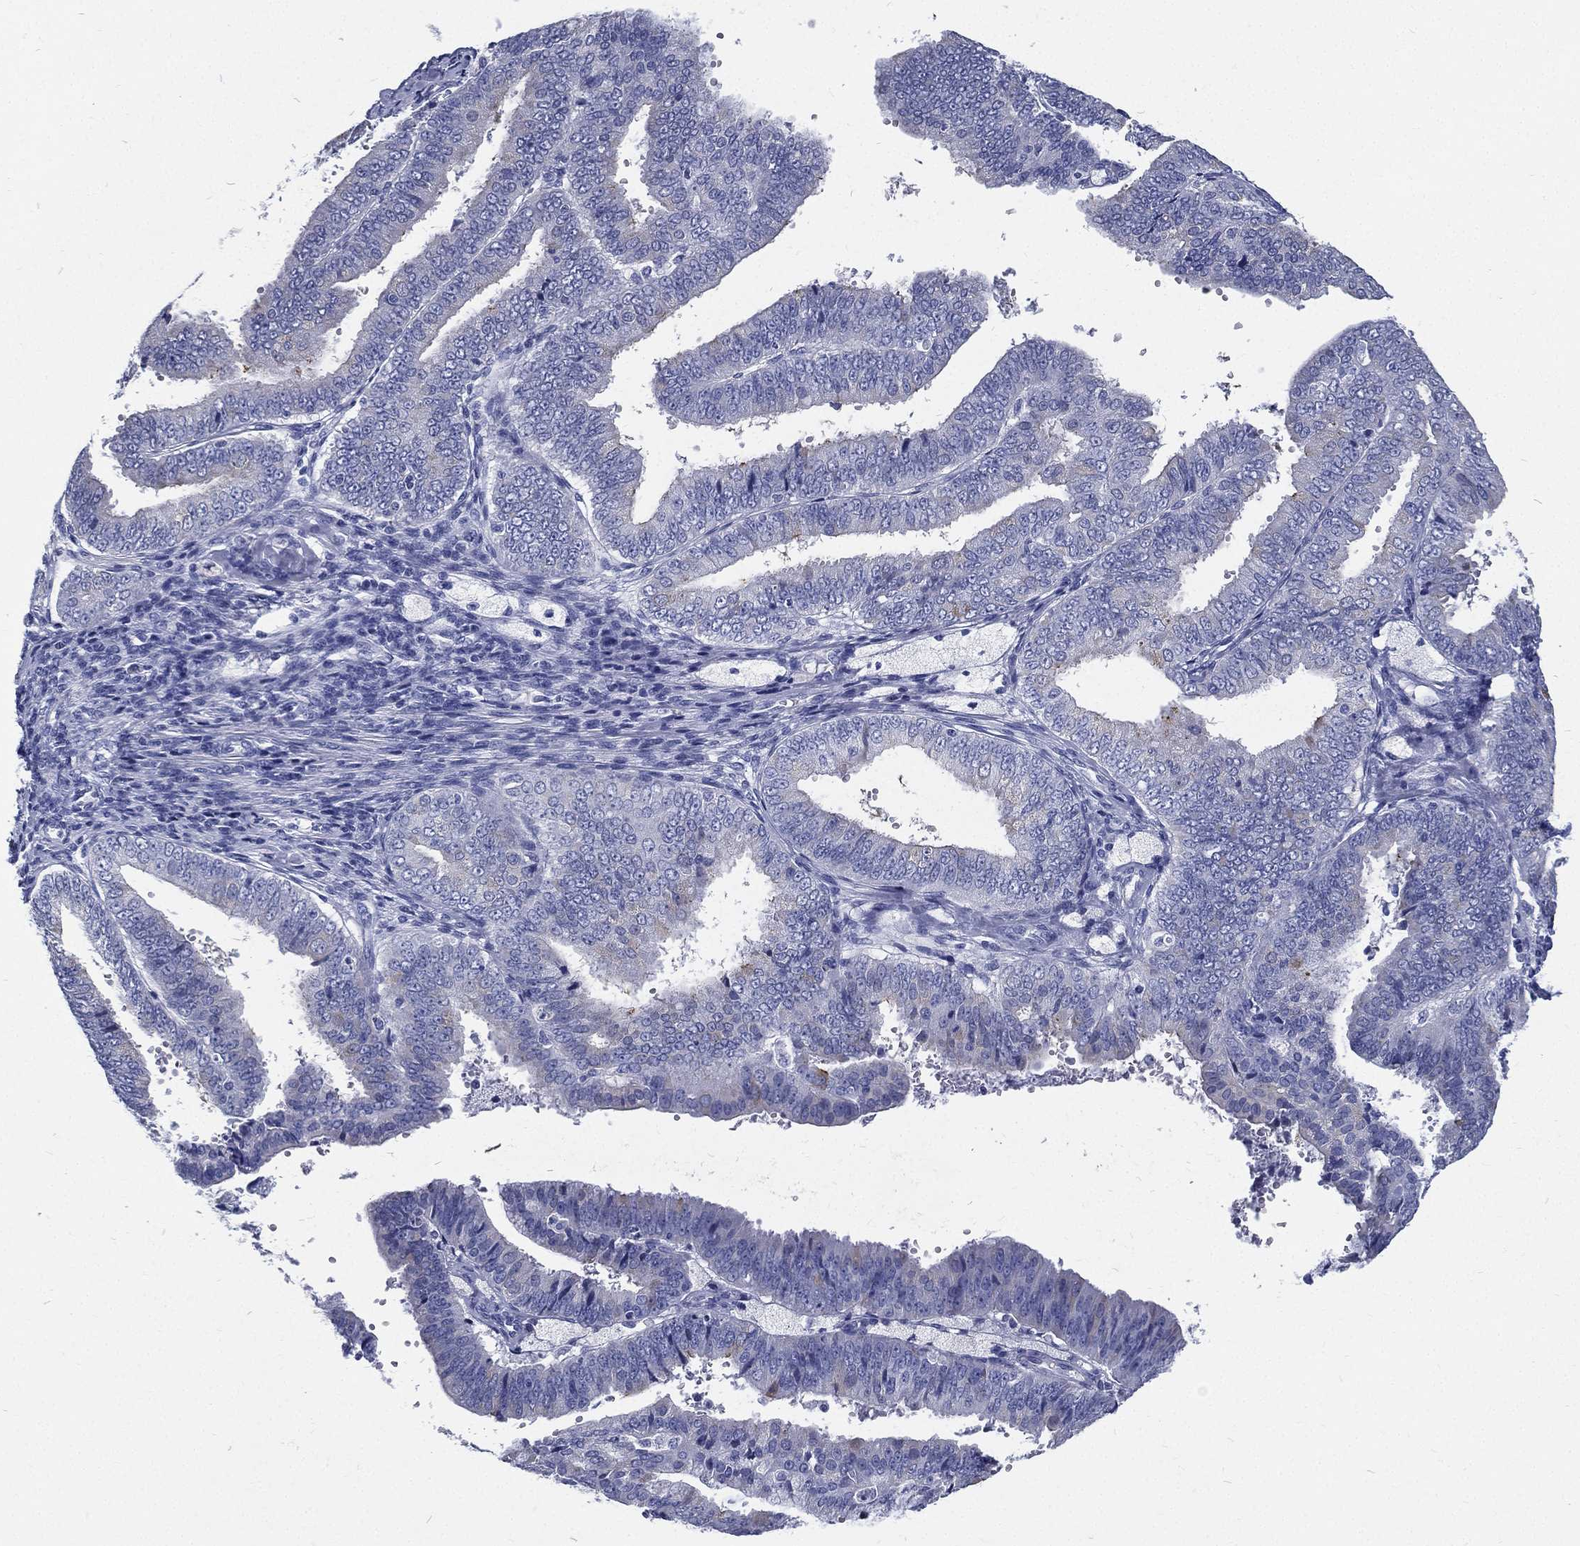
{"staining": {"intensity": "negative", "quantity": "none", "location": "none"}, "tissue": "endometrial cancer", "cell_type": "Tumor cells", "image_type": "cancer", "snomed": [{"axis": "morphology", "description": "Adenocarcinoma, NOS"}, {"axis": "topography", "description": "Endometrium"}], "caption": "Immunohistochemistry micrograph of neoplastic tissue: adenocarcinoma (endometrial) stained with DAB shows no significant protein positivity in tumor cells.", "gene": "RSPH4A", "patient": {"sex": "female", "age": 63}}